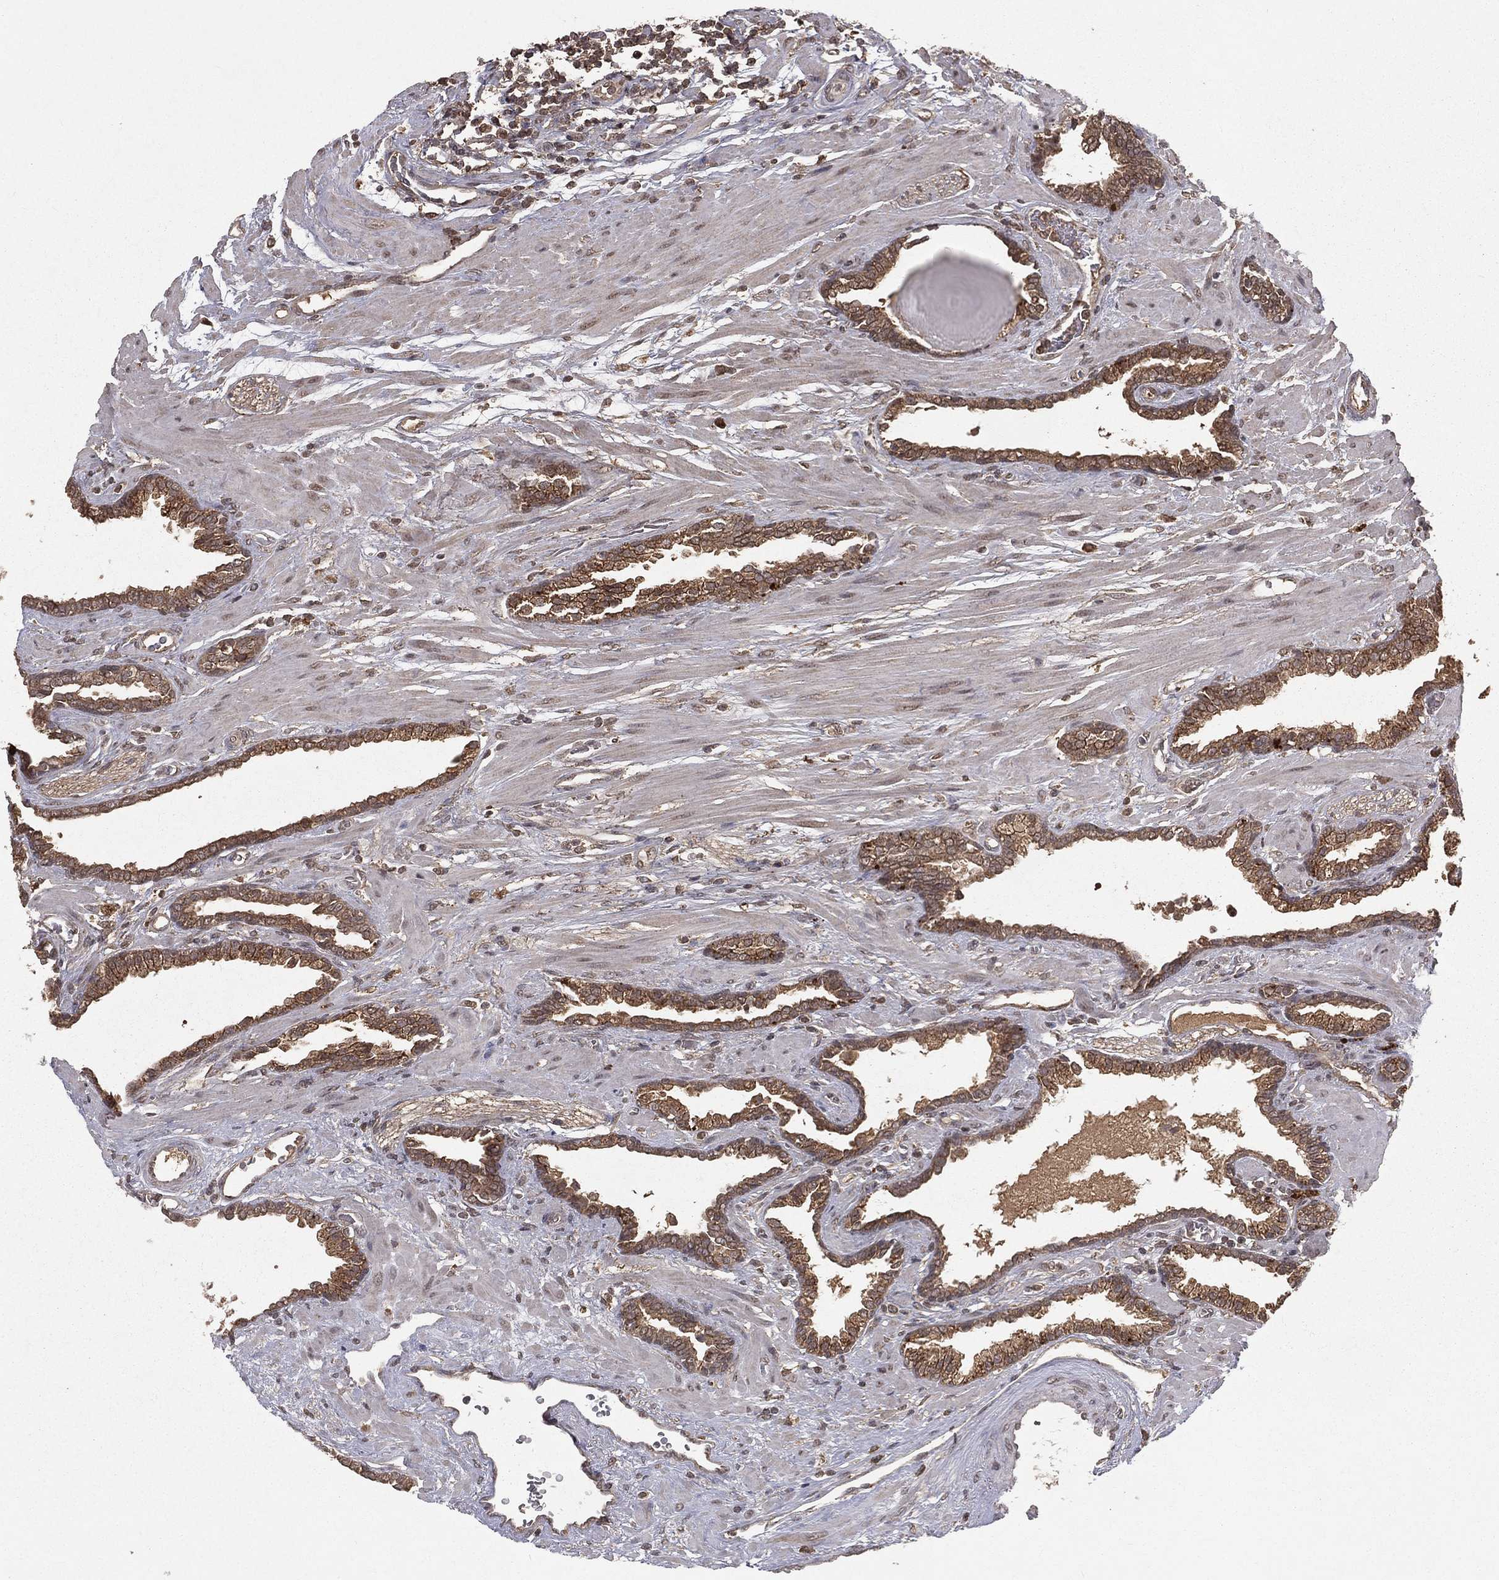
{"staining": {"intensity": "moderate", "quantity": ">75%", "location": "cytoplasmic/membranous"}, "tissue": "prostate cancer", "cell_type": "Tumor cells", "image_type": "cancer", "snomed": [{"axis": "morphology", "description": "Adenocarcinoma, Low grade"}, {"axis": "topography", "description": "Prostate"}], "caption": "Prostate adenocarcinoma (low-grade) stained for a protein (brown) reveals moderate cytoplasmic/membranous positive positivity in about >75% of tumor cells.", "gene": "ZDHHC15", "patient": {"sex": "male", "age": 69}}